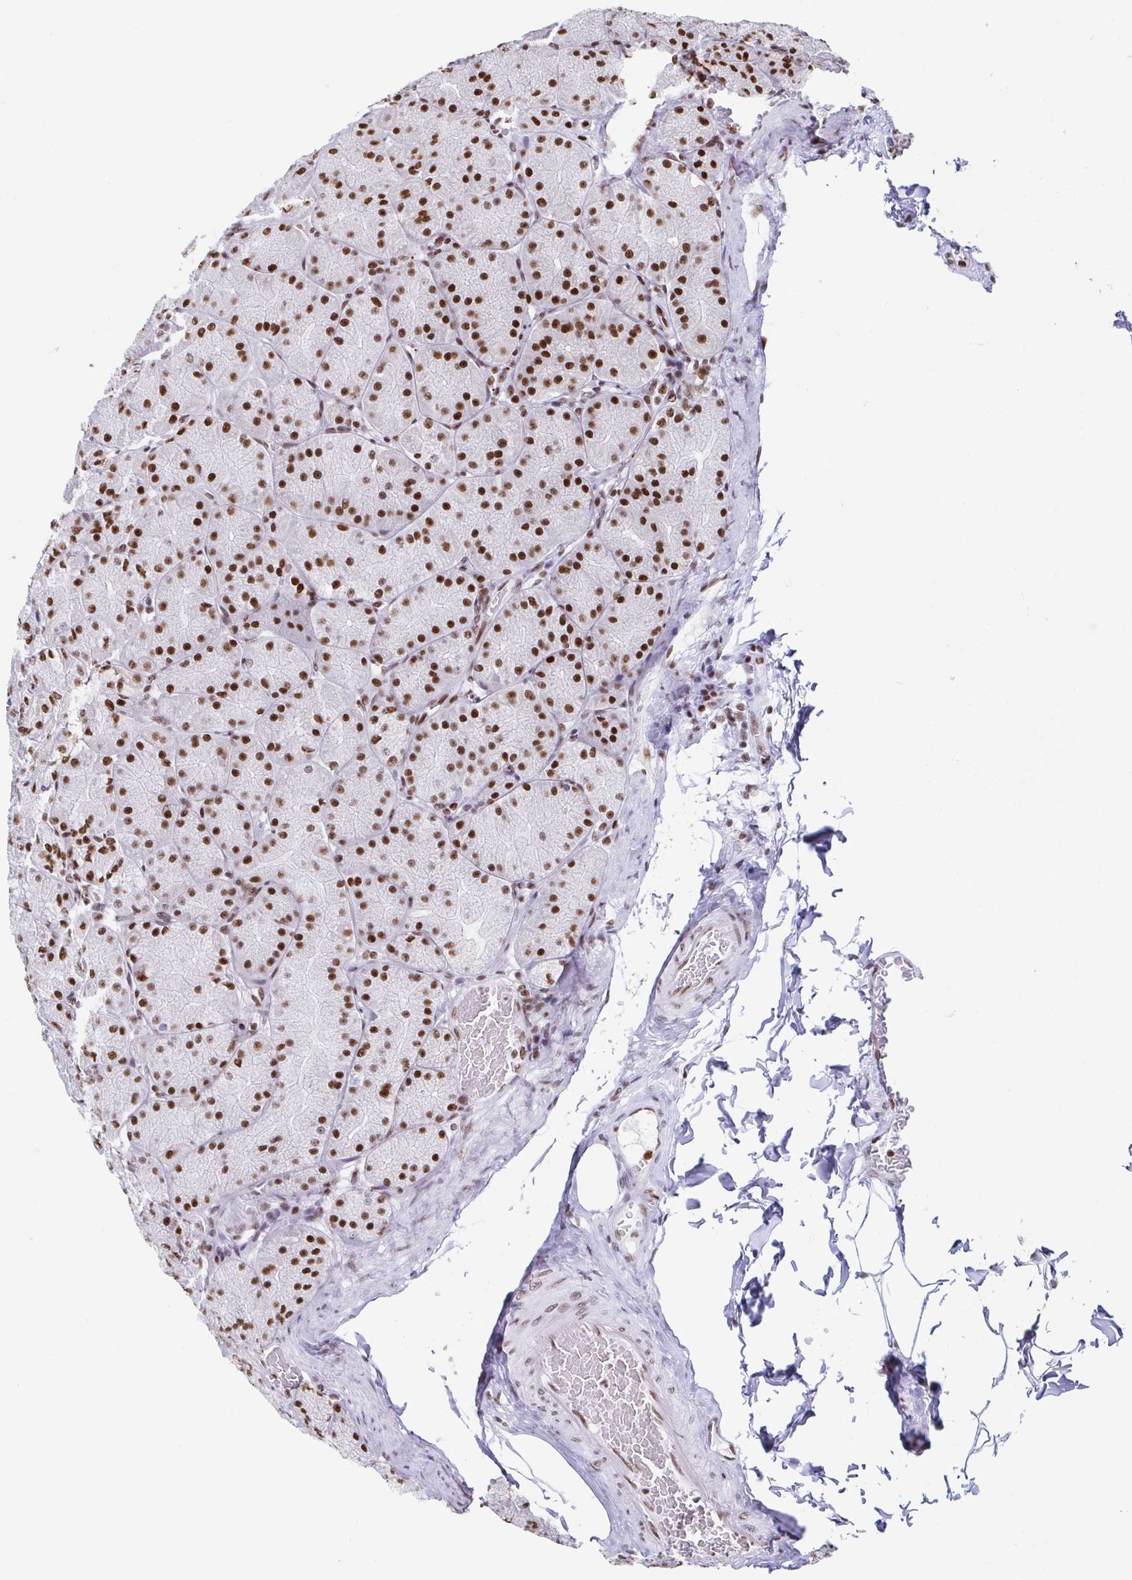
{"staining": {"intensity": "strong", "quantity": ">75%", "location": "nuclear"}, "tissue": "stomach", "cell_type": "Glandular cells", "image_type": "normal", "snomed": [{"axis": "morphology", "description": "Normal tissue, NOS"}, {"axis": "topography", "description": "Stomach, upper"}], "caption": "Immunohistochemical staining of normal stomach shows high levels of strong nuclear staining in about >75% of glandular cells.", "gene": "EWSR1", "patient": {"sex": "female", "age": 56}}